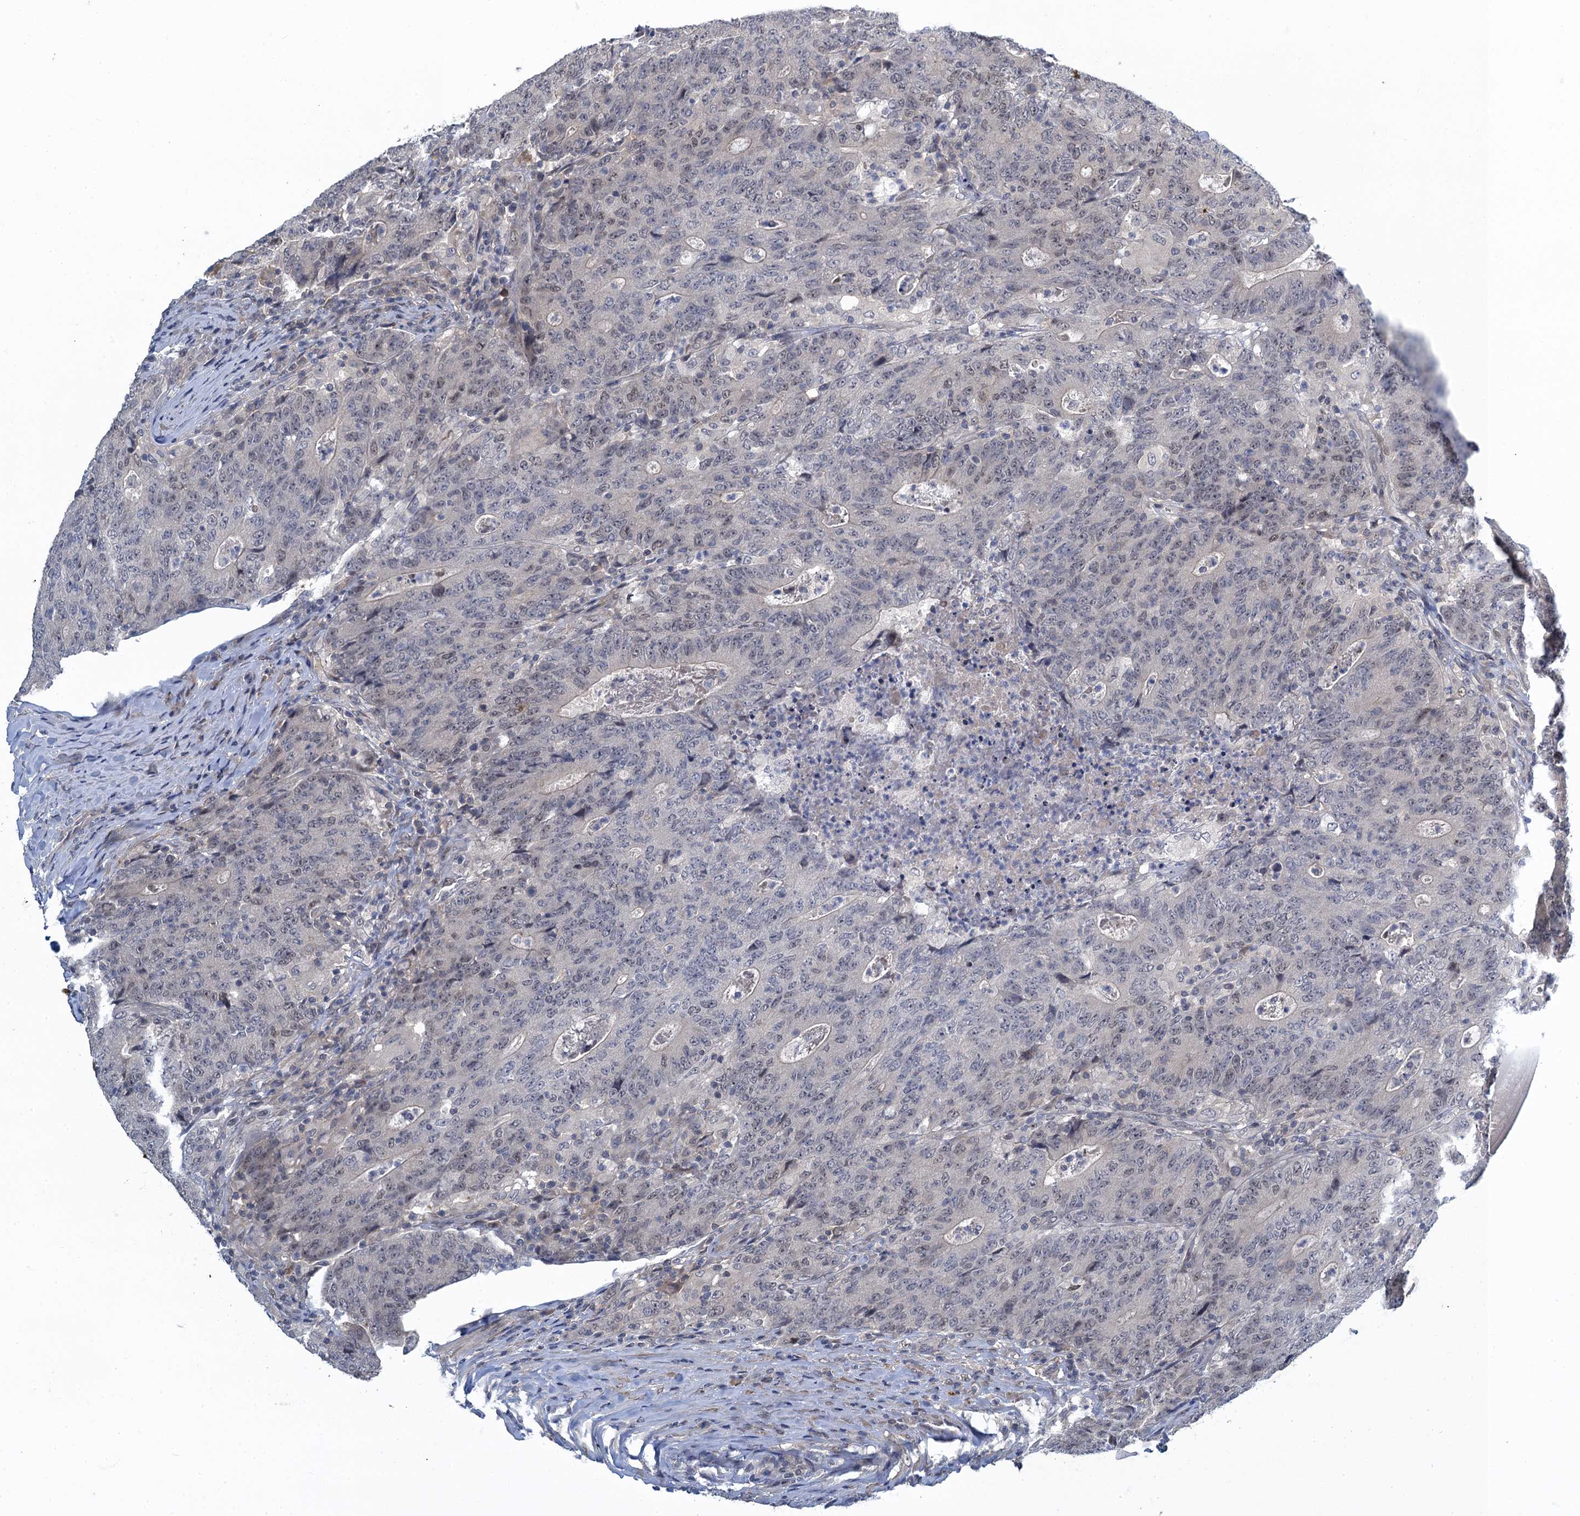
{"staining": {"intensity": "negative", "quantity": "none", "location": "none"}, "tissue": "colorectal cancer", "cell_type": "Tumor cells", "image_type": "cancer", "snomed": [{"axis": "morphology", "description": "Adenocarcinoma, NOS"}, {"axis": "topography", "description": "Colon"}], "caption": "Tumor cells are negative for protein expression in human adenocarcinoma (colorectal).", "gene": "MRFAP1", "patient": {"sex": "female", "age": 75}}